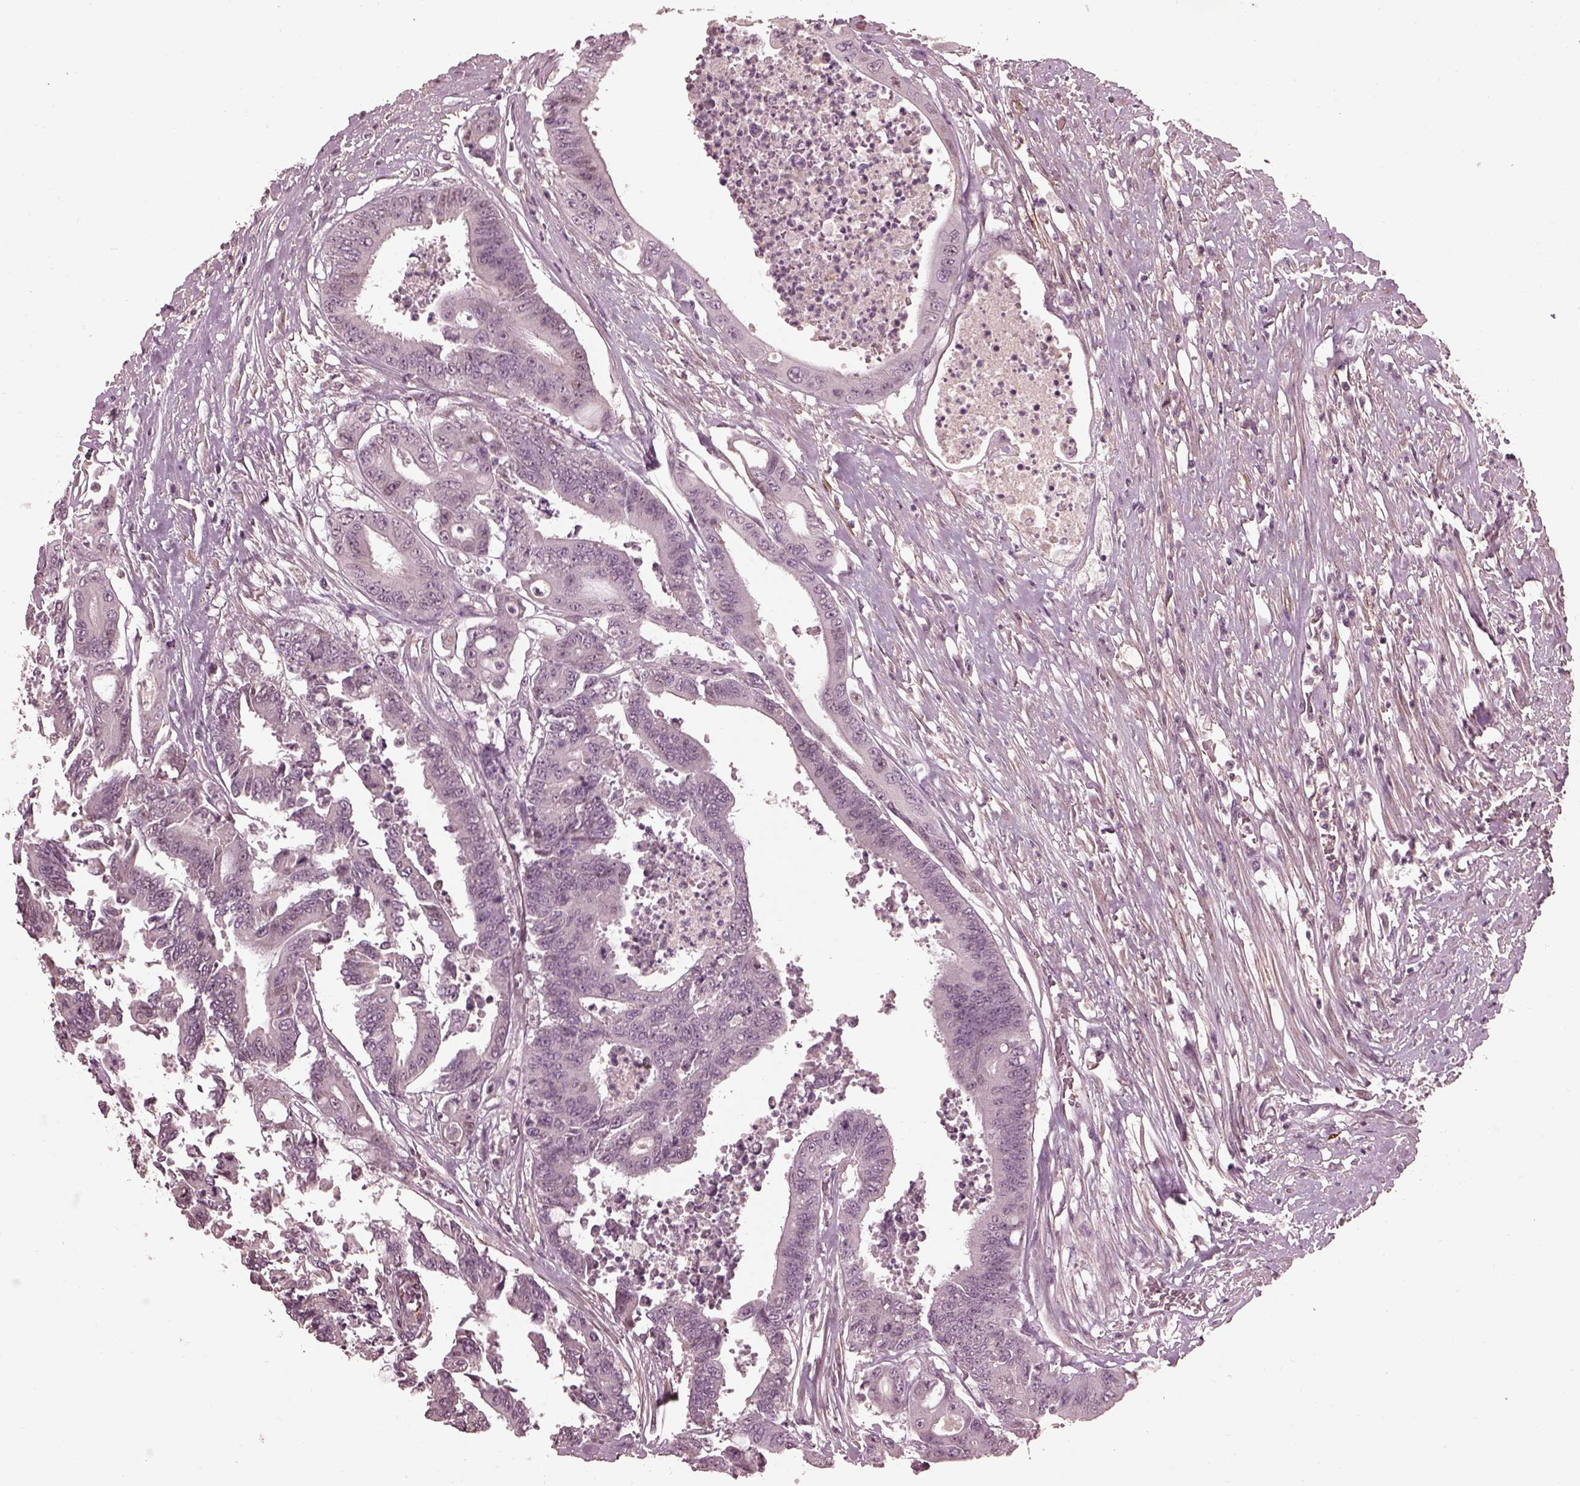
{"staining": {"intensity": "negative", "quantity": "none", "location": "none"}, "tissue": "colorectal cancer", "cell_type": "Tumor cells", "image_type": "cancer", "snomed": [{"axis": "morphology", "description": "Adenocarcinoma, NOS"}, {"axis": "topography", "description": "Rectum"}], "caption": "Immunohistochemistry (IHC) photomicrograph of human adenocarcinoma (colorectal) stained for a protein (brown), which reveals no staining in tumor cells. Brightfield microscopy of immunohistochemistry stained with DAB (brown) and hematoxylin (blue), captured at high magnification.", "gene": "EFEMP1", "patient": {"sex": "male", "age": 54}}